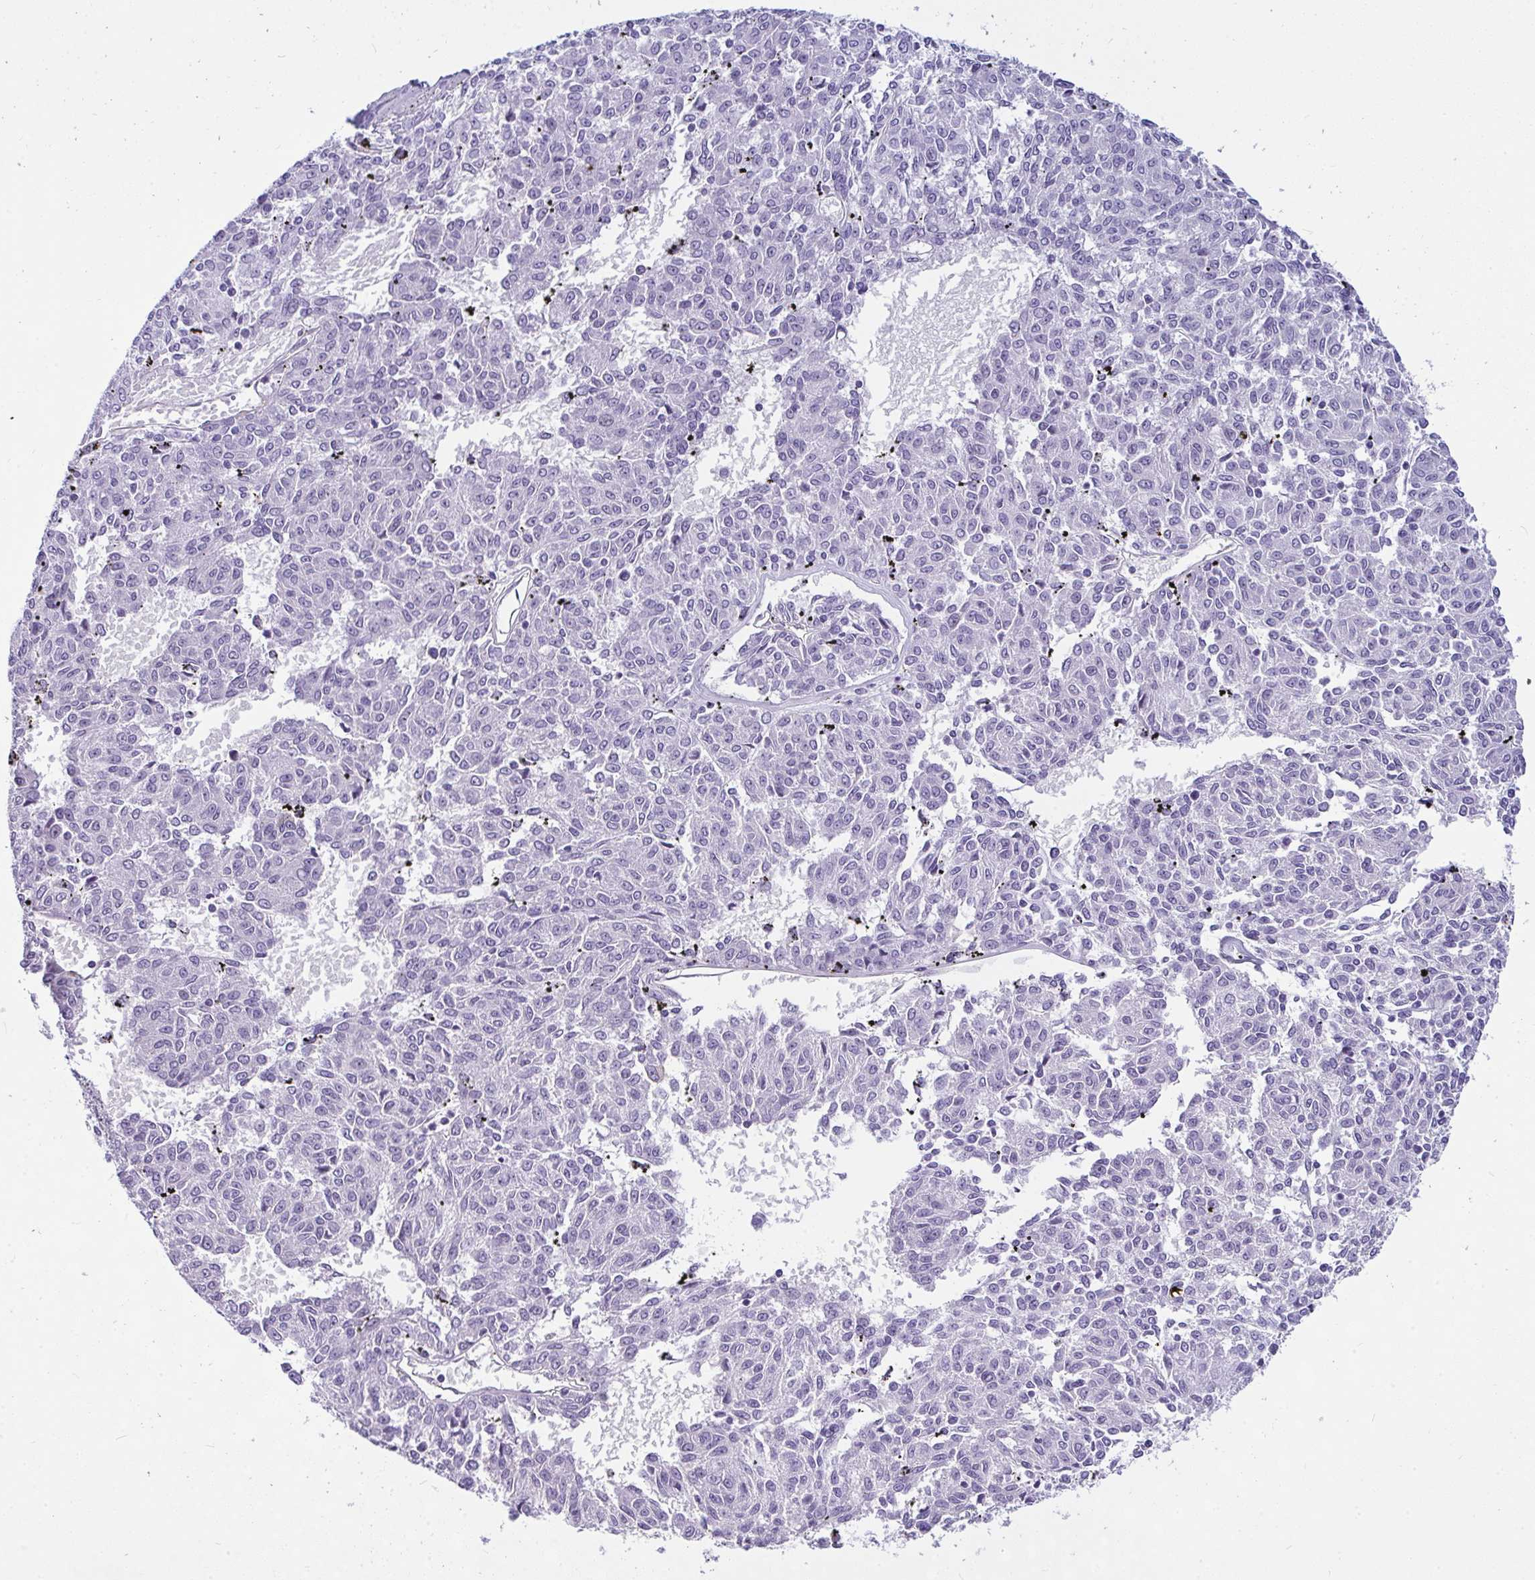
{"staining": {"intensity": "negative", "quantity": "none", "location": "none"}, "tissue": "melanoma", "cell_type": "Tumor cells", "image_type": "cancer", "snomed": [{"axis": "morphology", "description": "Malignant melanoma, NOS"}, {"axis": "topography", "description": "Skin"}], "caption": "High power microscopy histopathology image of an immunohistochemistry (IHC) image of malignant melanoma, revealing no significant positivity in tumor cells.", "gene": "NFXL1", "patient": {"sex": "female", "age": 72}}